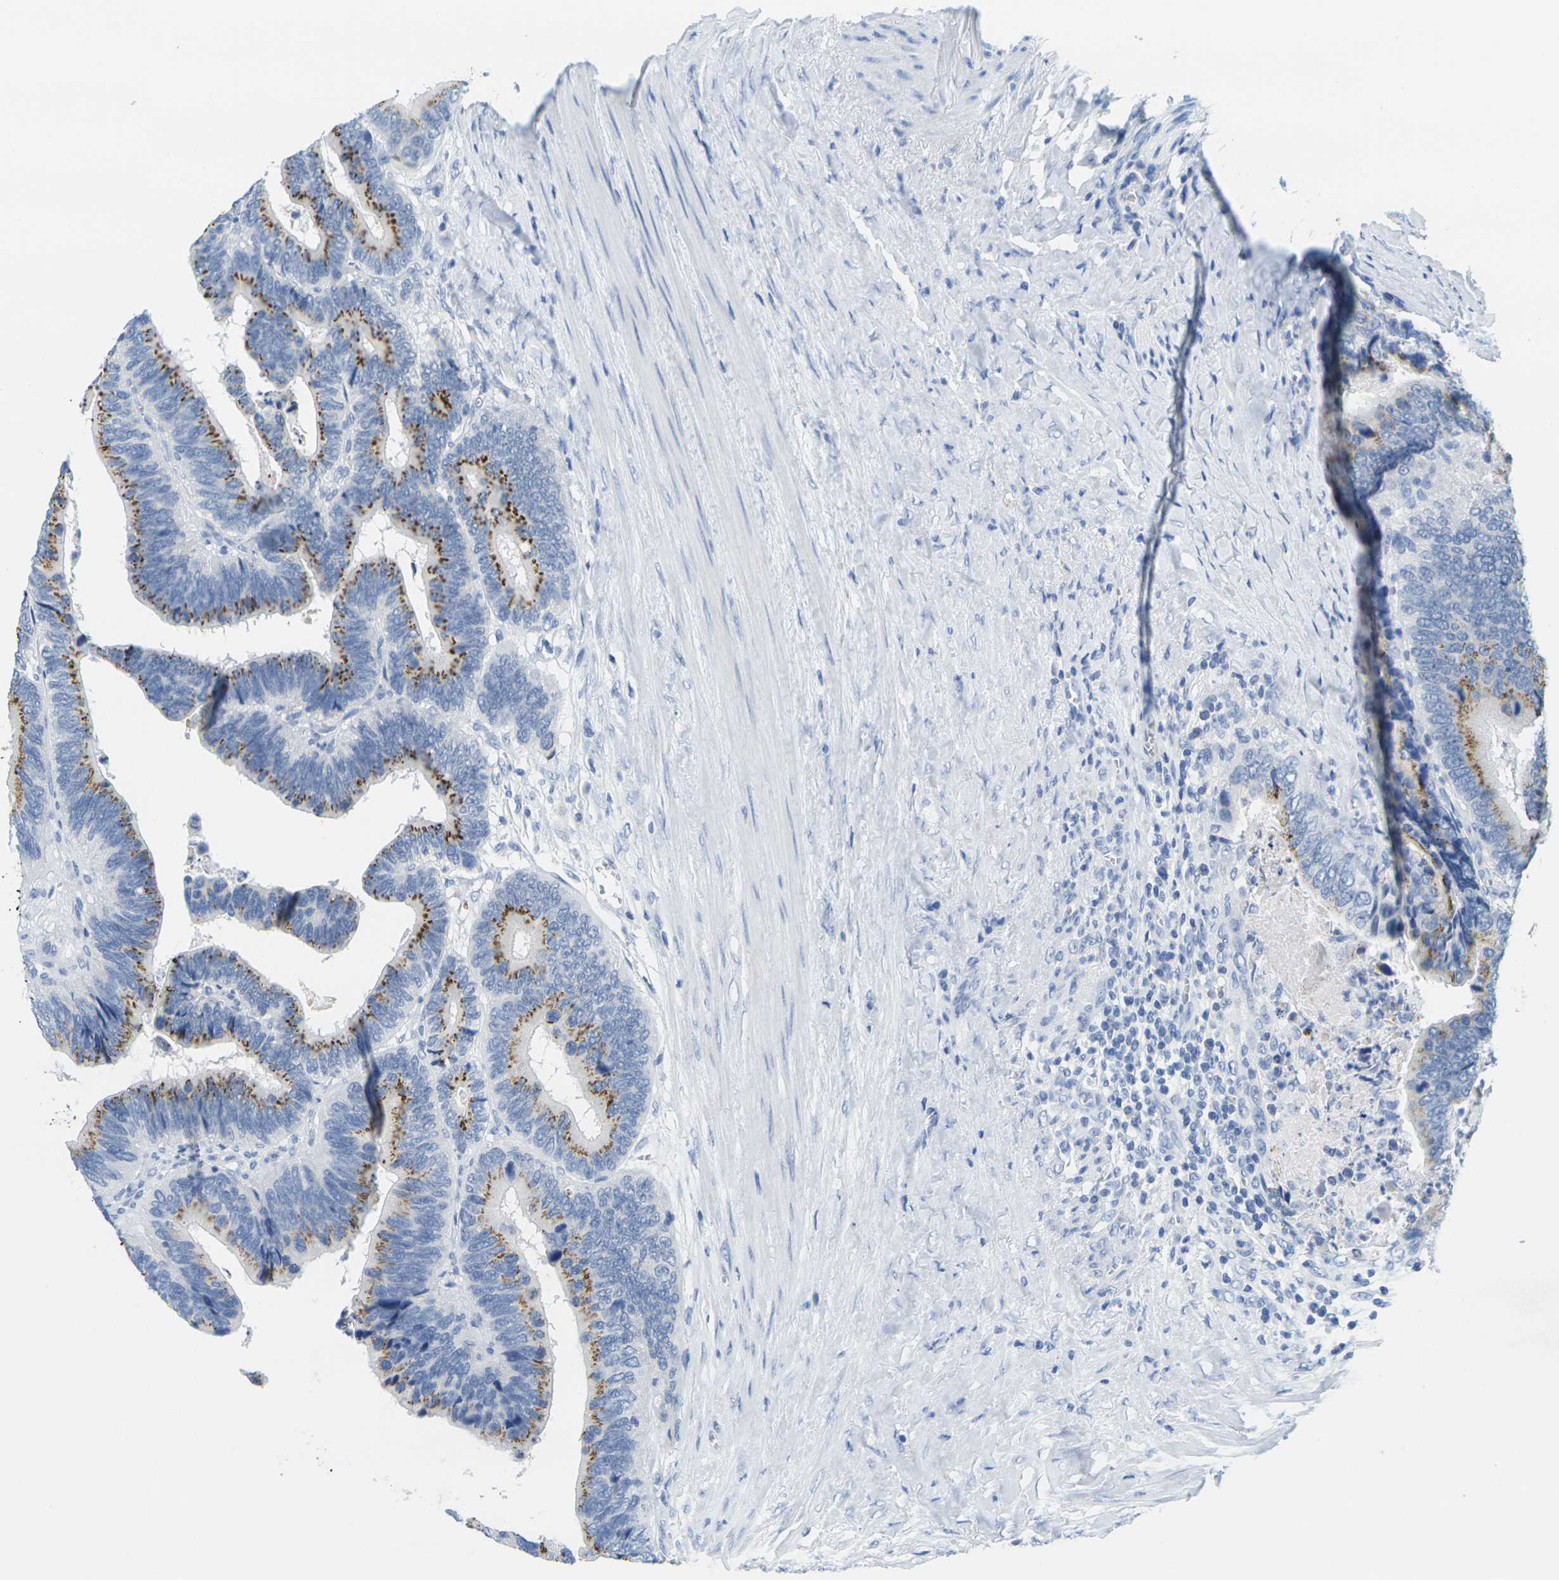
{"staining": {"intensity": "moderate", "quantity": ">75%", "location": "cytoplasmic/membranous"}, "tissue": "colorectal cancer", "cell_type": "Tumor cells", "image_type": "cancer", "snomed": [{"axis": "morphology", "description": "Adenocarcinoma, NOS"}, {"axis": "topography", "description": "Colon"}], "caption": "Brown immunohistochemical staining in colorectal adenocarcinoma displays moderate cytoplasmic/membranous expression in about >75% of tumor cells.", "gene": "FAM3D", "patient": {"sex": "male", "age": 72}}